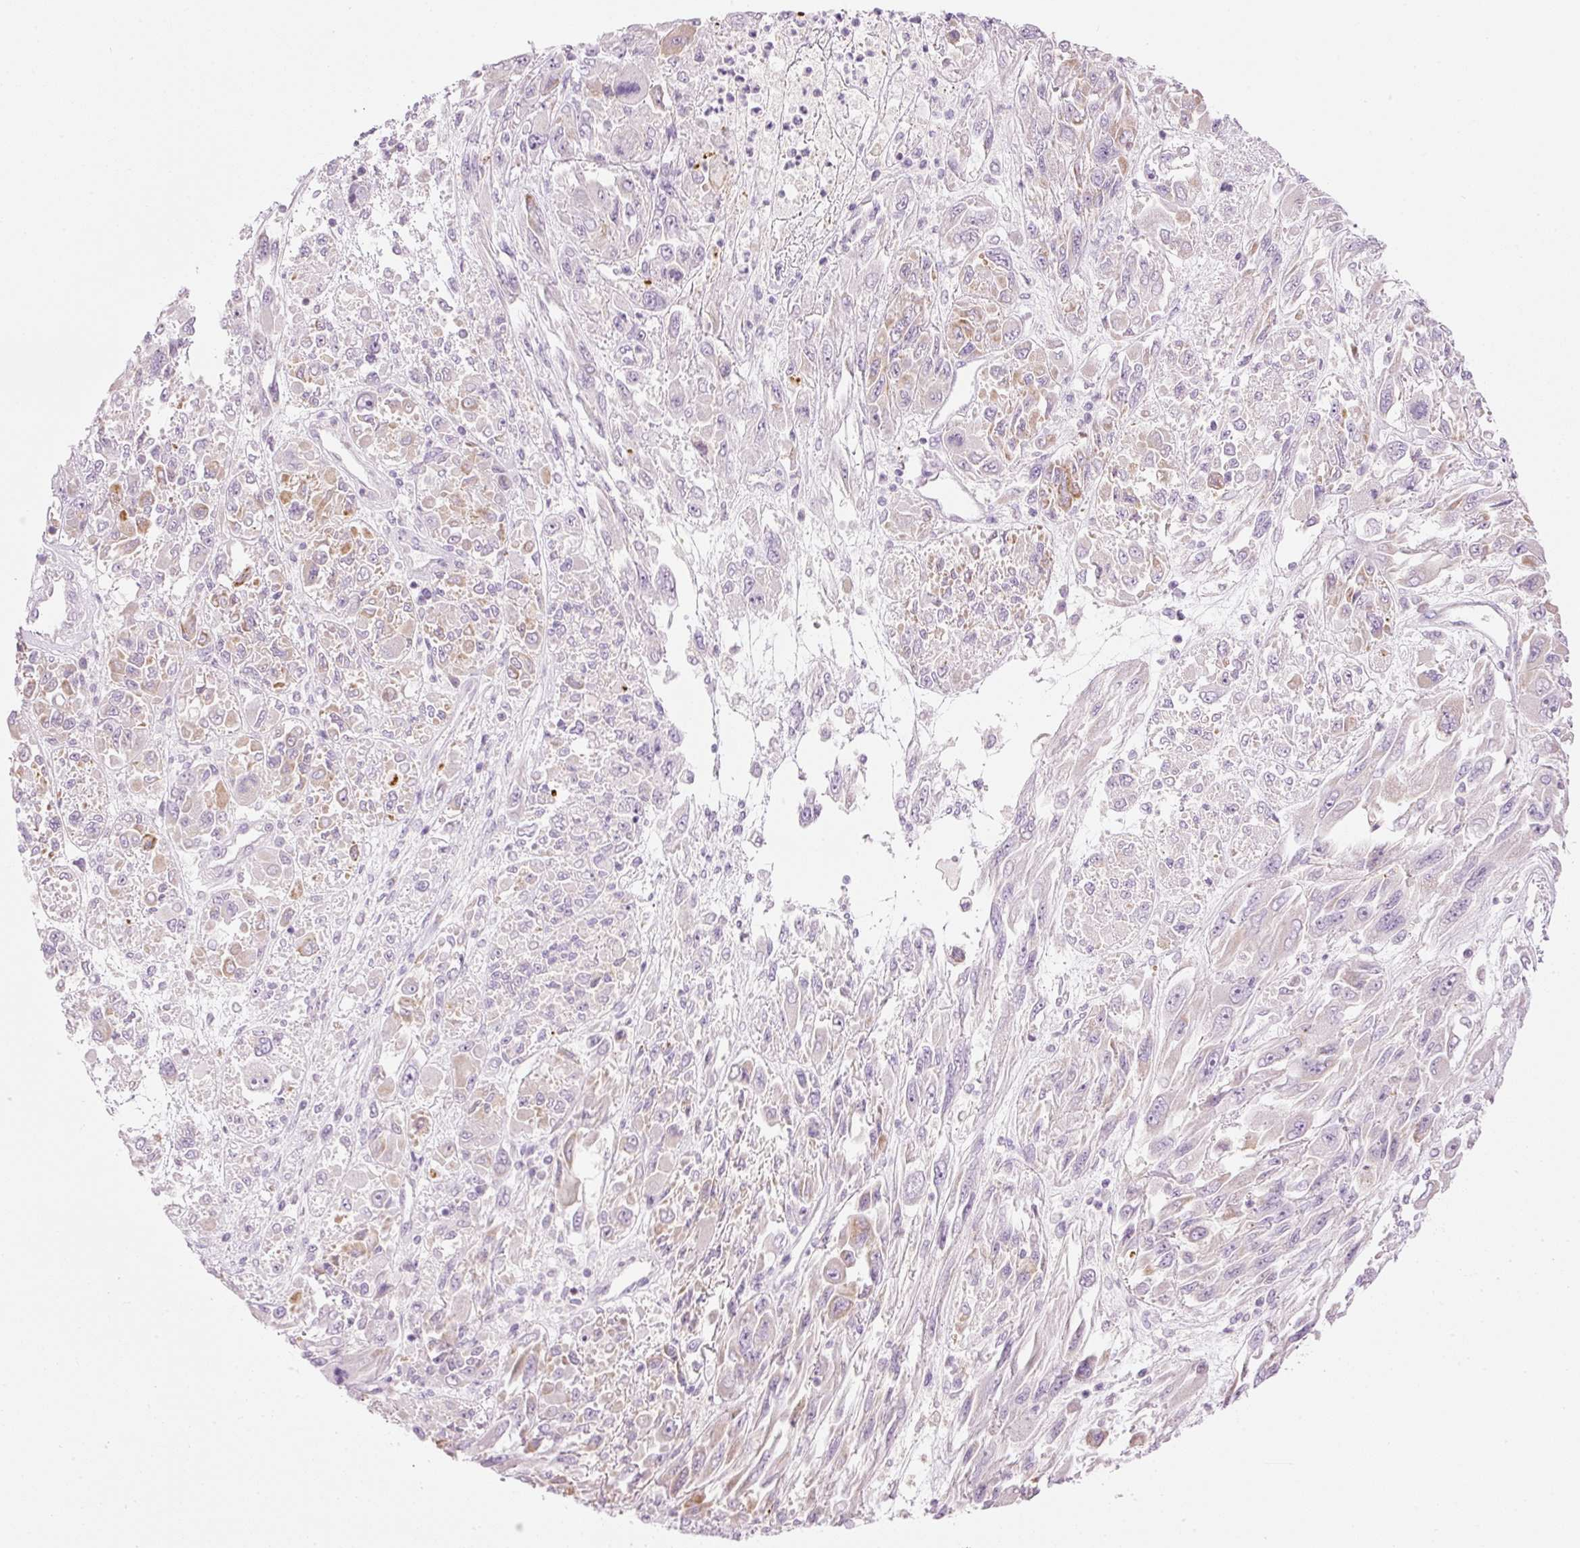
{"staining": {"intensity": "weak", "quantity": "25%-75%", "location": "cytoplasmic/membranous"}, "tissue": "melanoma", "cell_type": "Tumor cells", "image_type": "cancer", "snomed": [{"axis": "morphology", "description": "Malignant melanoma, NOS"}, {"axis": "topography", "description": "Skin"}], "caption": "This is a micrograph of immunohistochemistry staining of melanoma, which shows weak staining in the cytoplasmic/membranous of tumor cells.", "gene": "CARD16", "patient": {"sex": "female", "age": 91}}